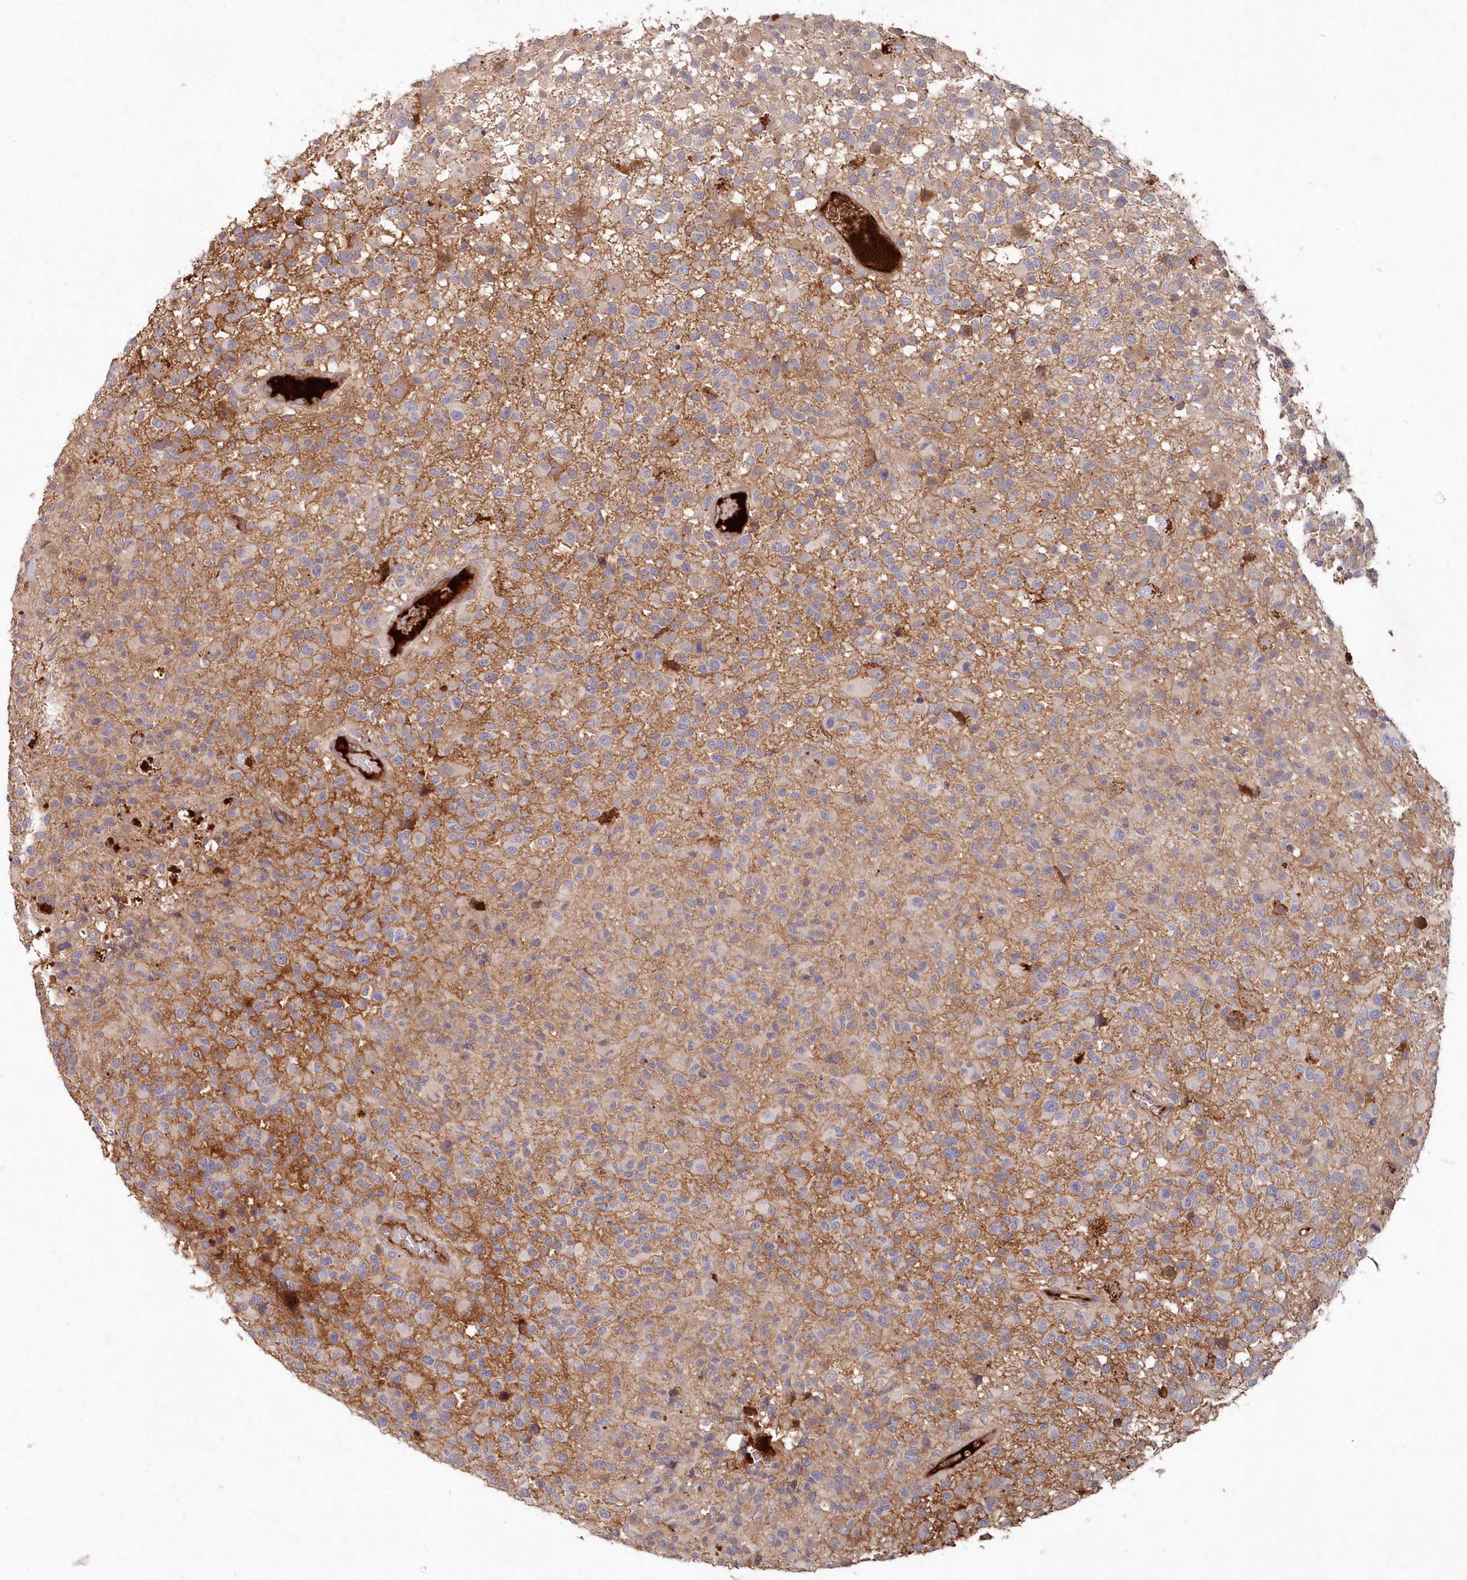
{"staining": {"intensity": "negative", "quantity": "none", "location": "none"}, "tissue": "glioma", "cell_type": "Tumor cells", "image_type": "cancer", "snomed": [{"axis": "morphology", "description": "Glioma, malignant, High grade"}, {"axis": "morphology", "description": "Glioblastoma, NOS"}, {"axis": "topography", "description": "Brain"}], "caption": "Glioblastoma stained for a protein using immunohistochemistry (IHC) exhibits no expression tumor cells.", "gene": "ABHD14B", "patient": {"sex": "male", "age": 60}}